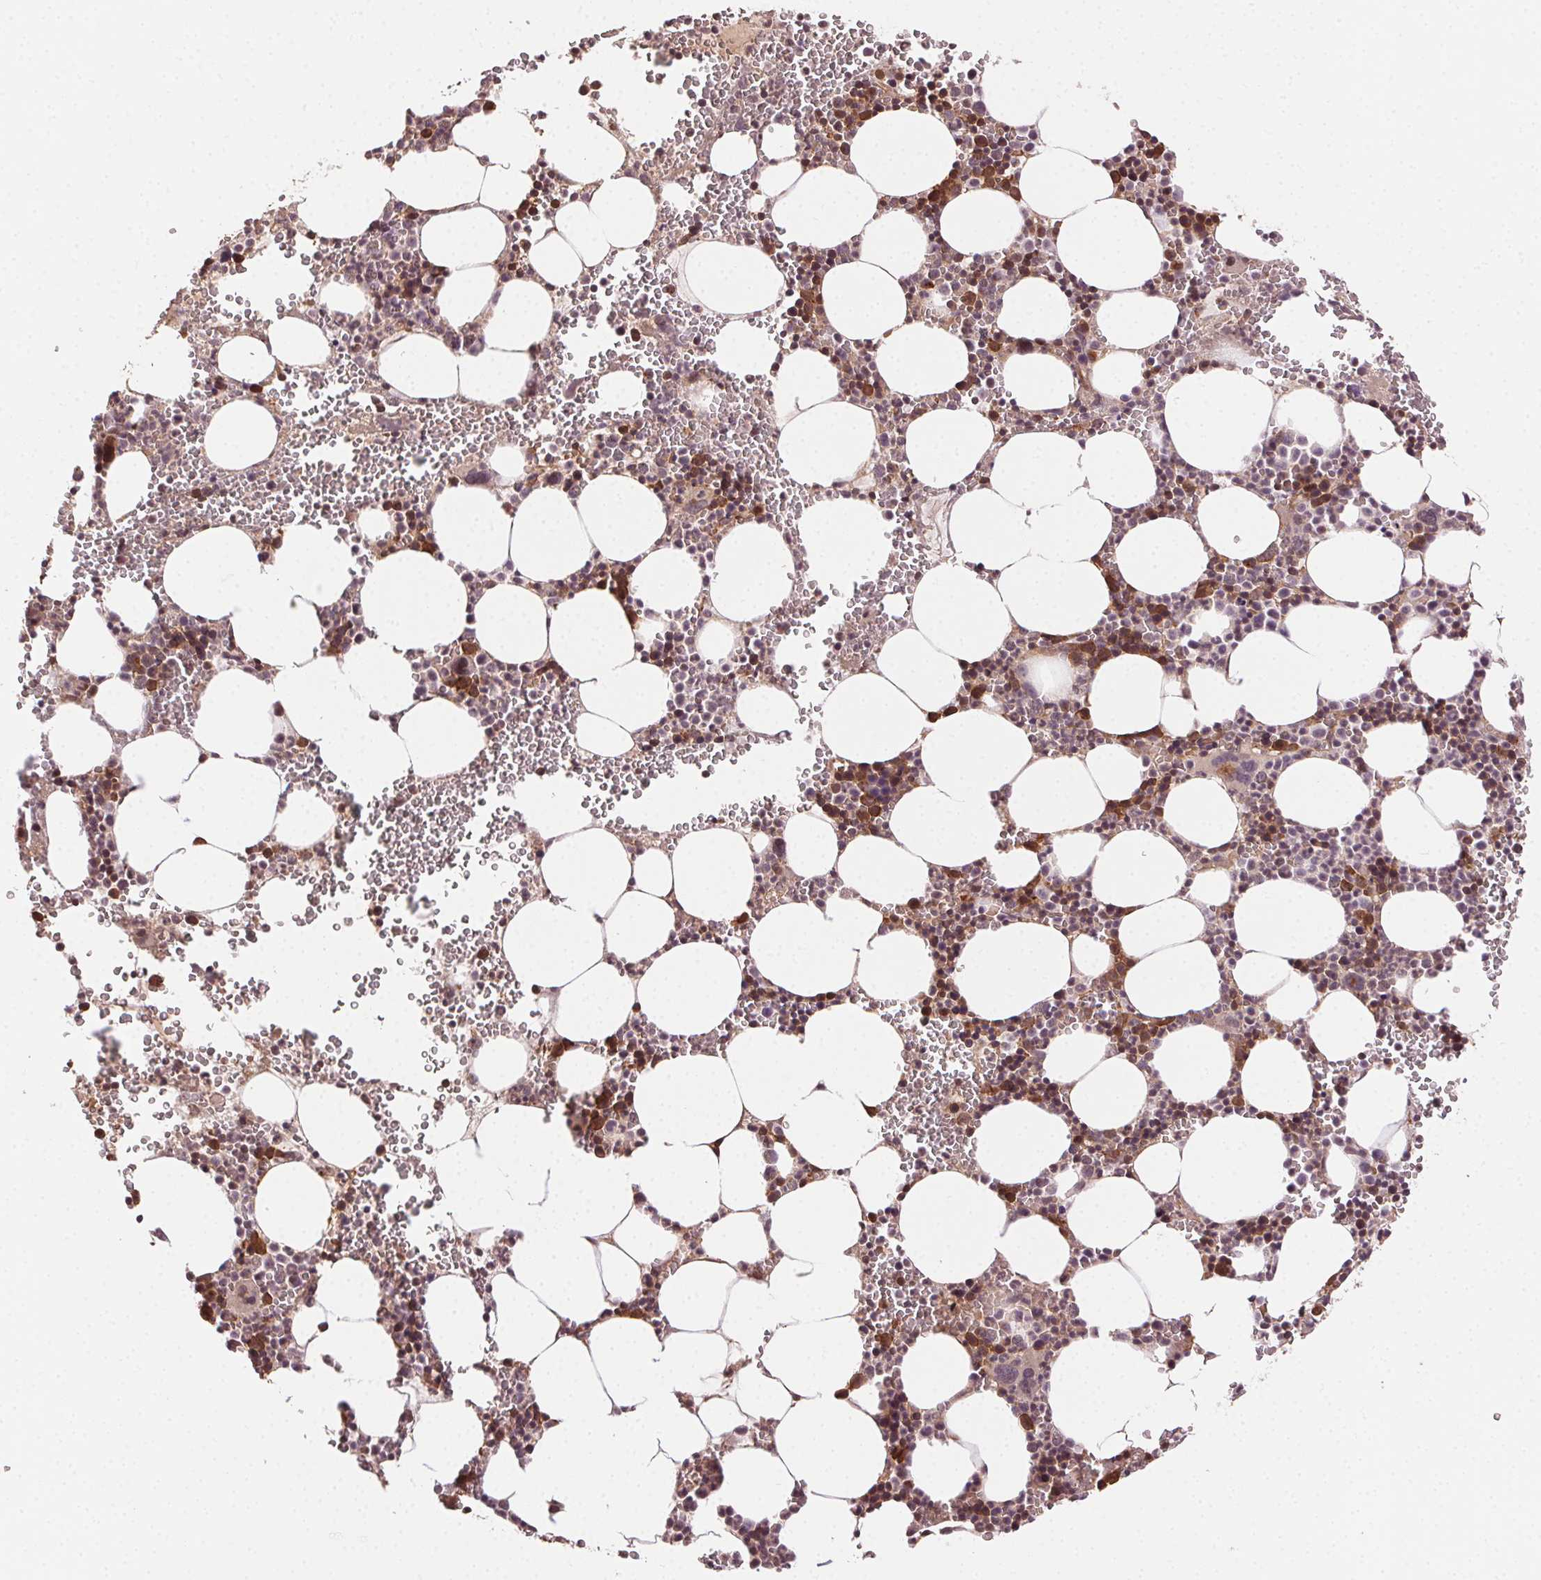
{"staining": {"intensity": "strong", "quantity": "25%-75%", "location": "cytoplasmic/membranous"}, "tissue": "bone marrow", "cell_type": "Hematopoietic cells", "image_type": "normal", "snomed": [{"axis": "morphology", "description": "Normal tissue, NOS"}, {"axis": "topography", "description": "Bone marrow"}], "caption": "A high amount of strong cytoplasmic/membranous expression is present in about 25%-75% of hematopoietic cells in unremarkable bone marrow. (brown staining indicates protein expression, while blue staining denotes nuclei).", "gene": "KLHL15", "patient": {"sex": "male", "age": 82}}